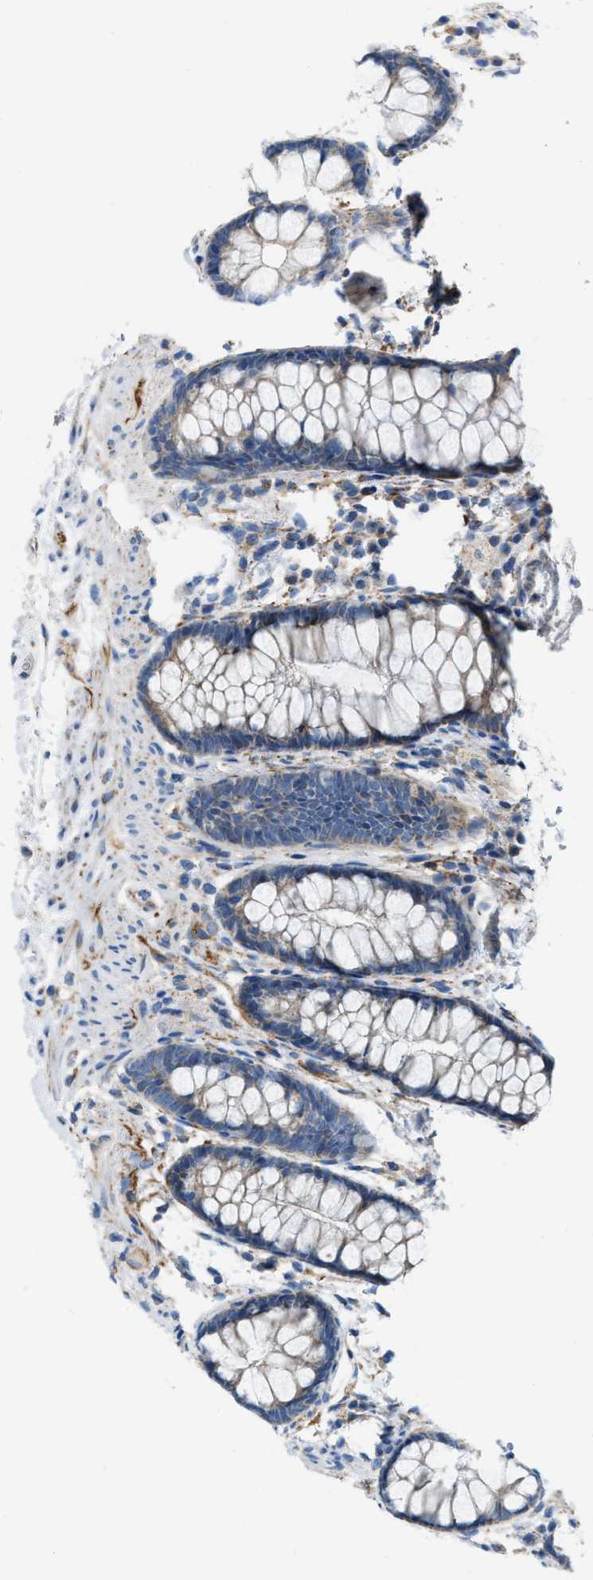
{"staining": {"intensity": "moderate", "quantity": ">75%", "location": "cytoplasmic/membranous"}, "tissue": "colon", "cell_type": "Endothelial cells", "image_type": "normal", "snomed": [{"axis": "morphology", "description": "Normal tissue, NOS"}, {"axis": "topography", "description": "Colon"}], "caption": "The photomicrograph shows a brown stain indicating the presence of a protein in the cytoplasmic/membranous of endothelial cells in colon. (DAB IHC with brightfield microscopy, high magnification).", "gene": "JADE1", "patient": {"sex": "female", "age": 56}}